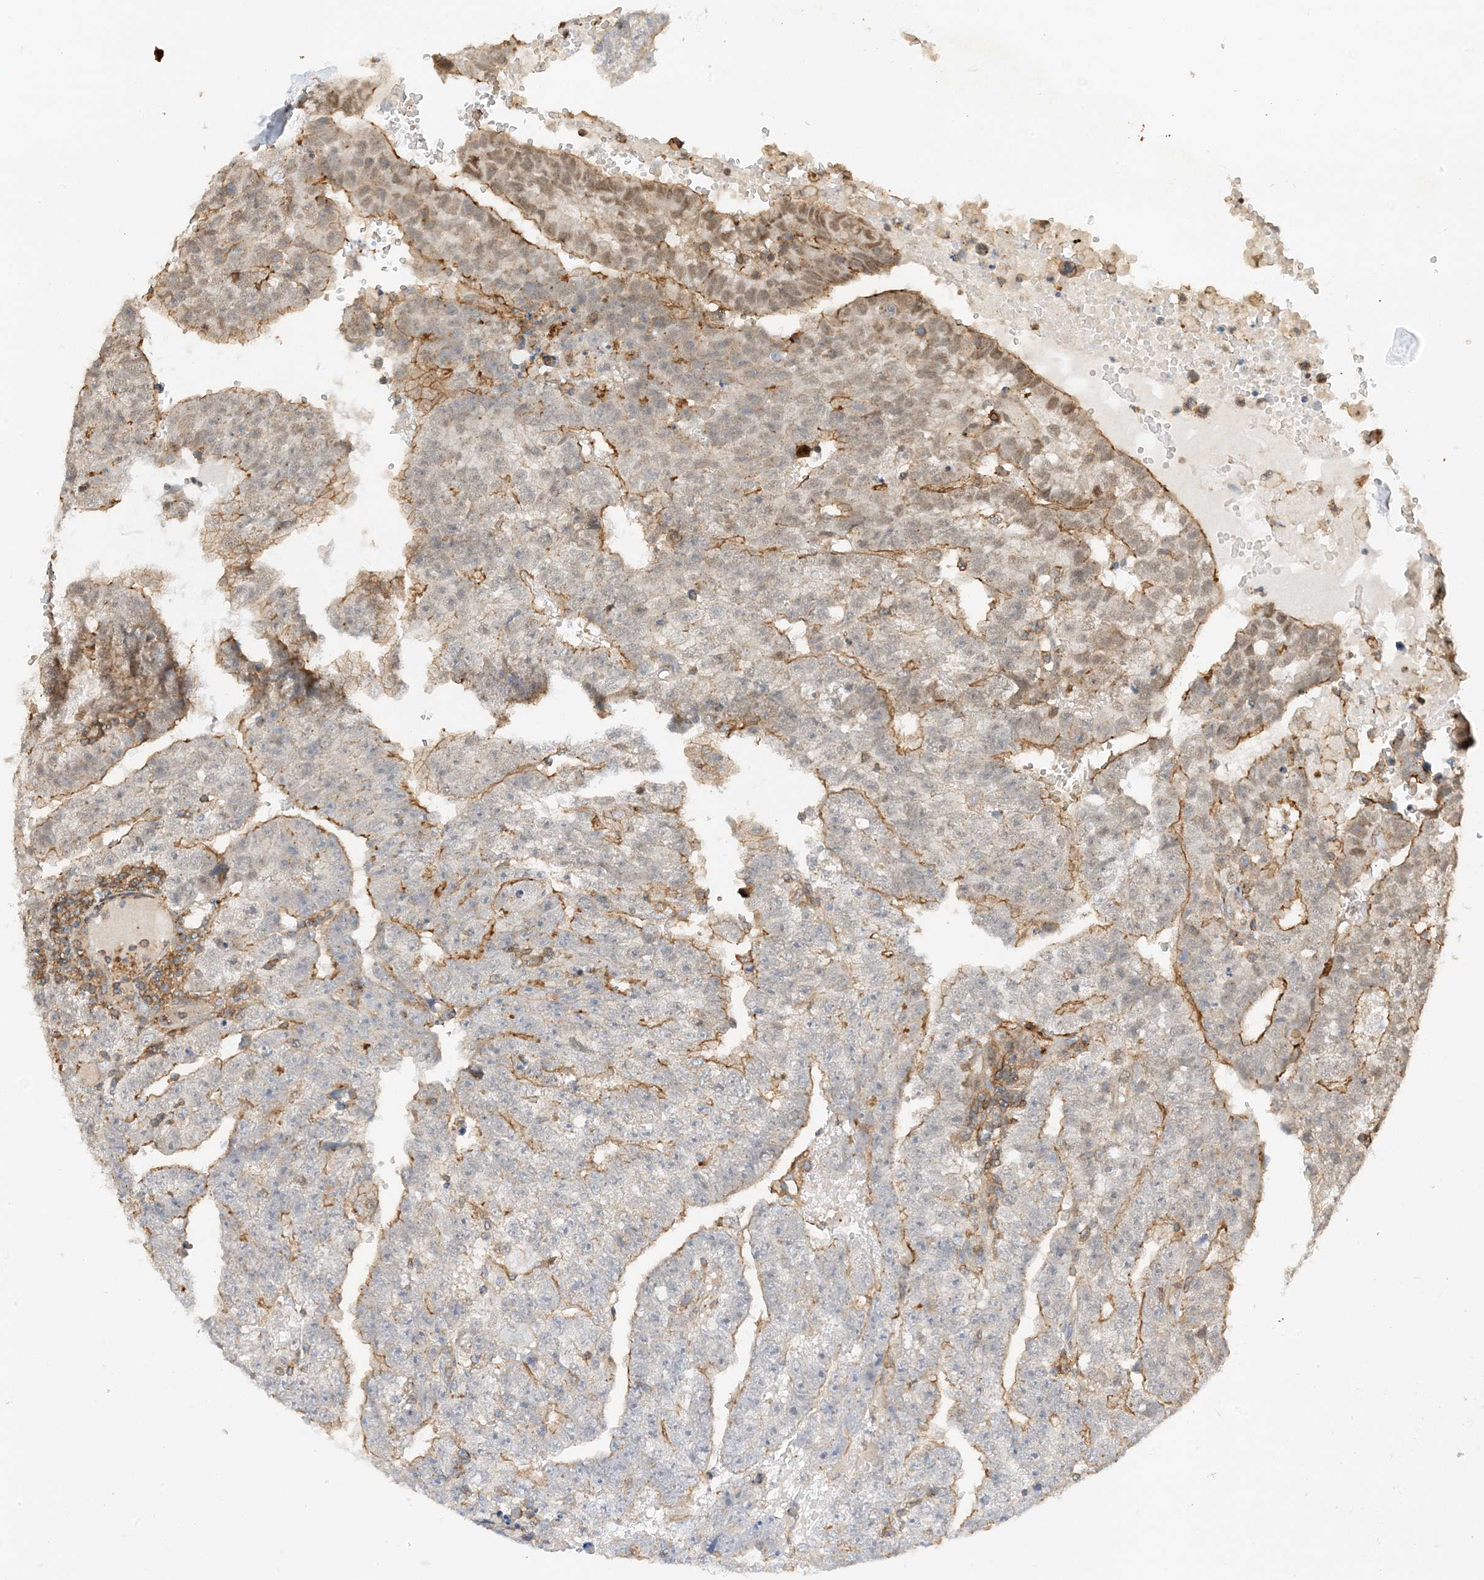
{"staining": {"intensity": "moderate", "quantity": "25%-75%", "location": "cytoplasmic/membranous,nuclear"}, "tissue": "testis cancer", "cell_type": "Tumor cells", "image_type": "cancer", "snomed": [{"axis": "morphology", "description": "Carcinoma, Embryonal, NOS"}, {"axis": "topography", "description": "Testis"}], "caption": "A micrograph of testis cancer stained for a protein exhibits moderate cytoplasmic/membranous and nuclear brown staining in tumor cells.", "gene": "TATDN3", "patient": {"sex": "male", "age": 25}}